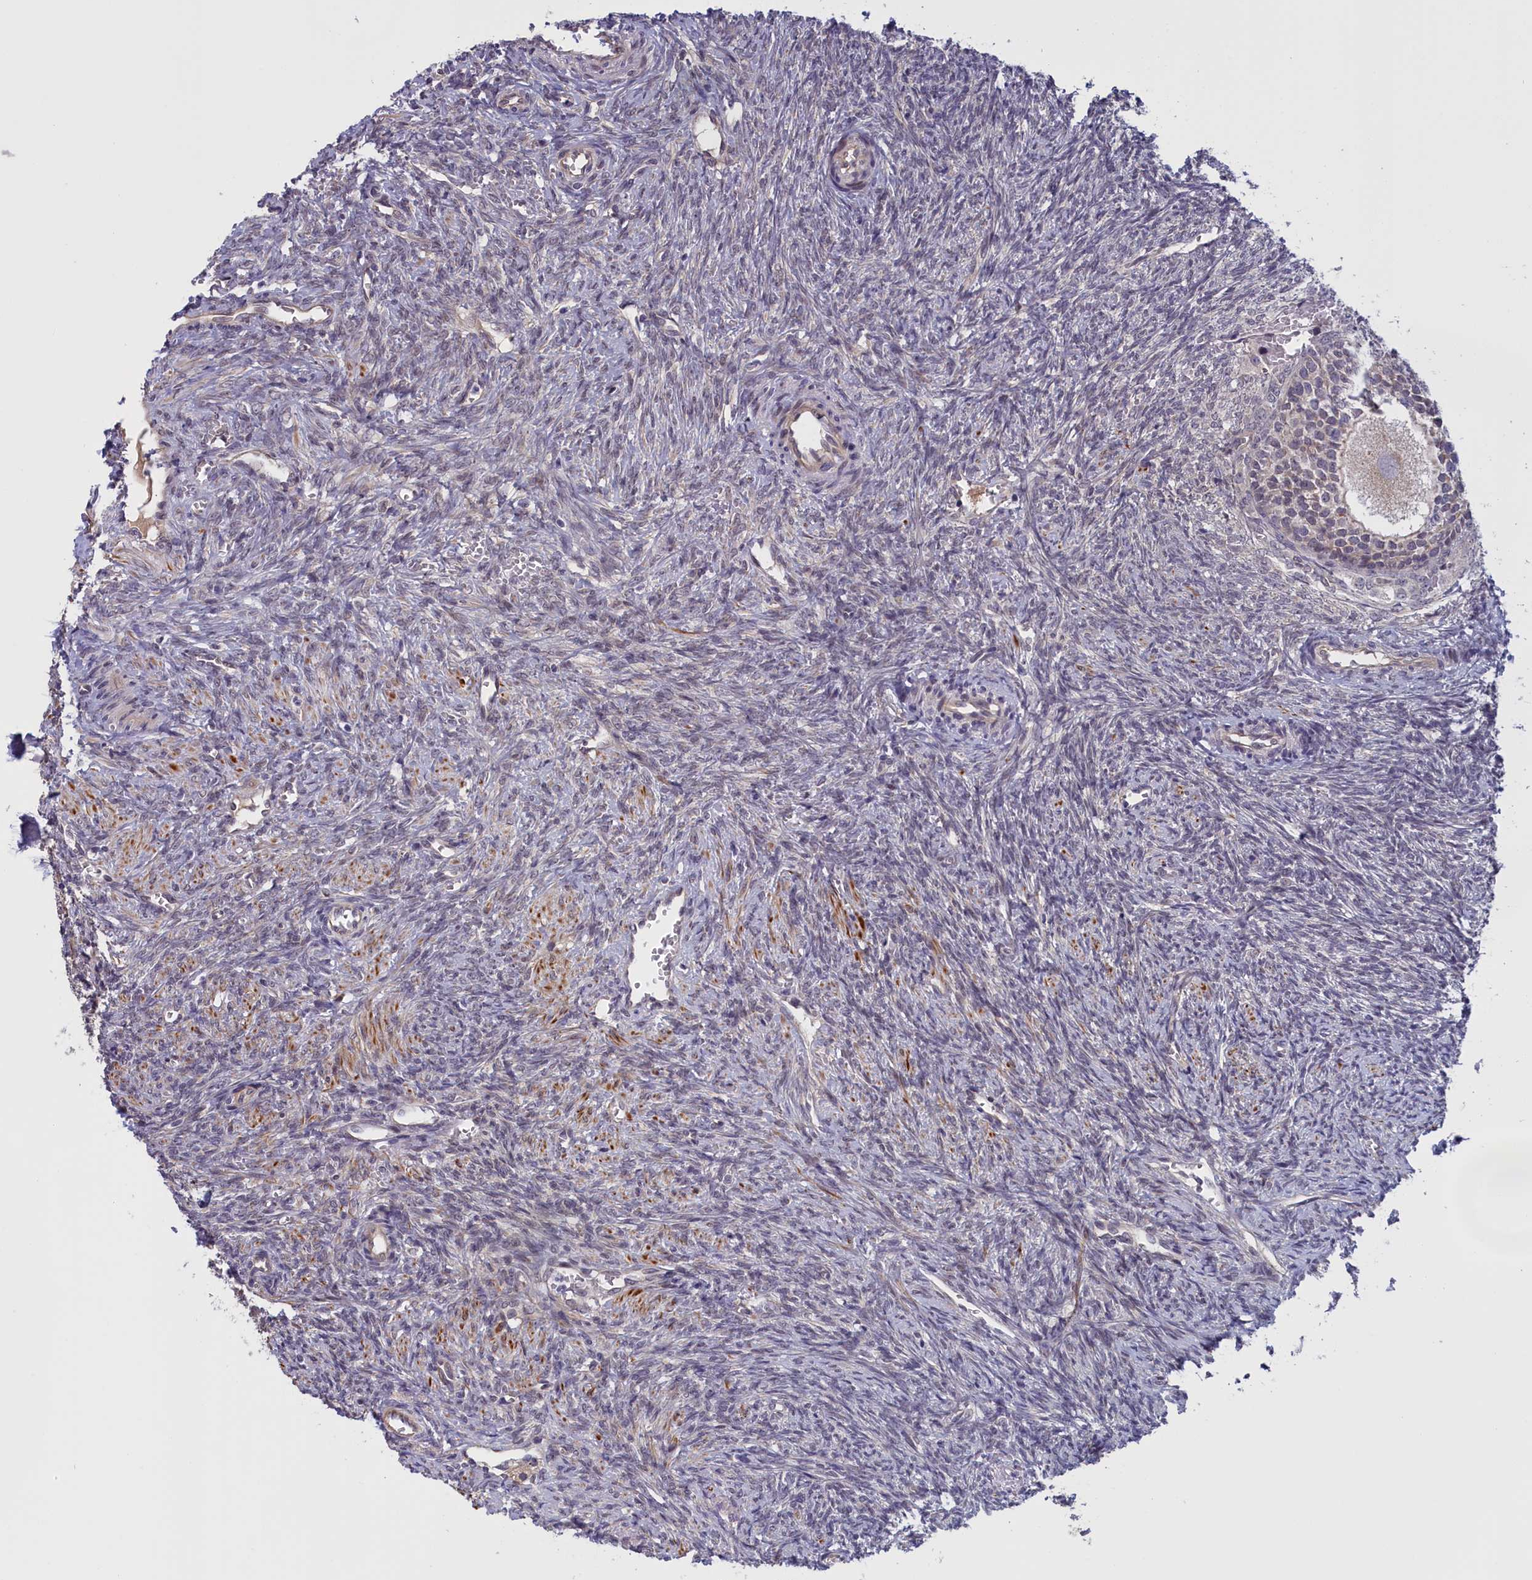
{"staining": {"intensity": "negative", "quantity": "none", "location": "none"}, "tissue": "ovary", "cell_type": "Follicle cells", "image_type": "normal", "snomed": [{"axis": "morphology", "description": "Normal tissue, NOS"}, {"axis": "topography", "description": "Ovary"}], "caption": "Follicle cells show no significant expression in benign ovary.", "gene": "IGFALS", "patient": {"sex": "female", "age": 41}}